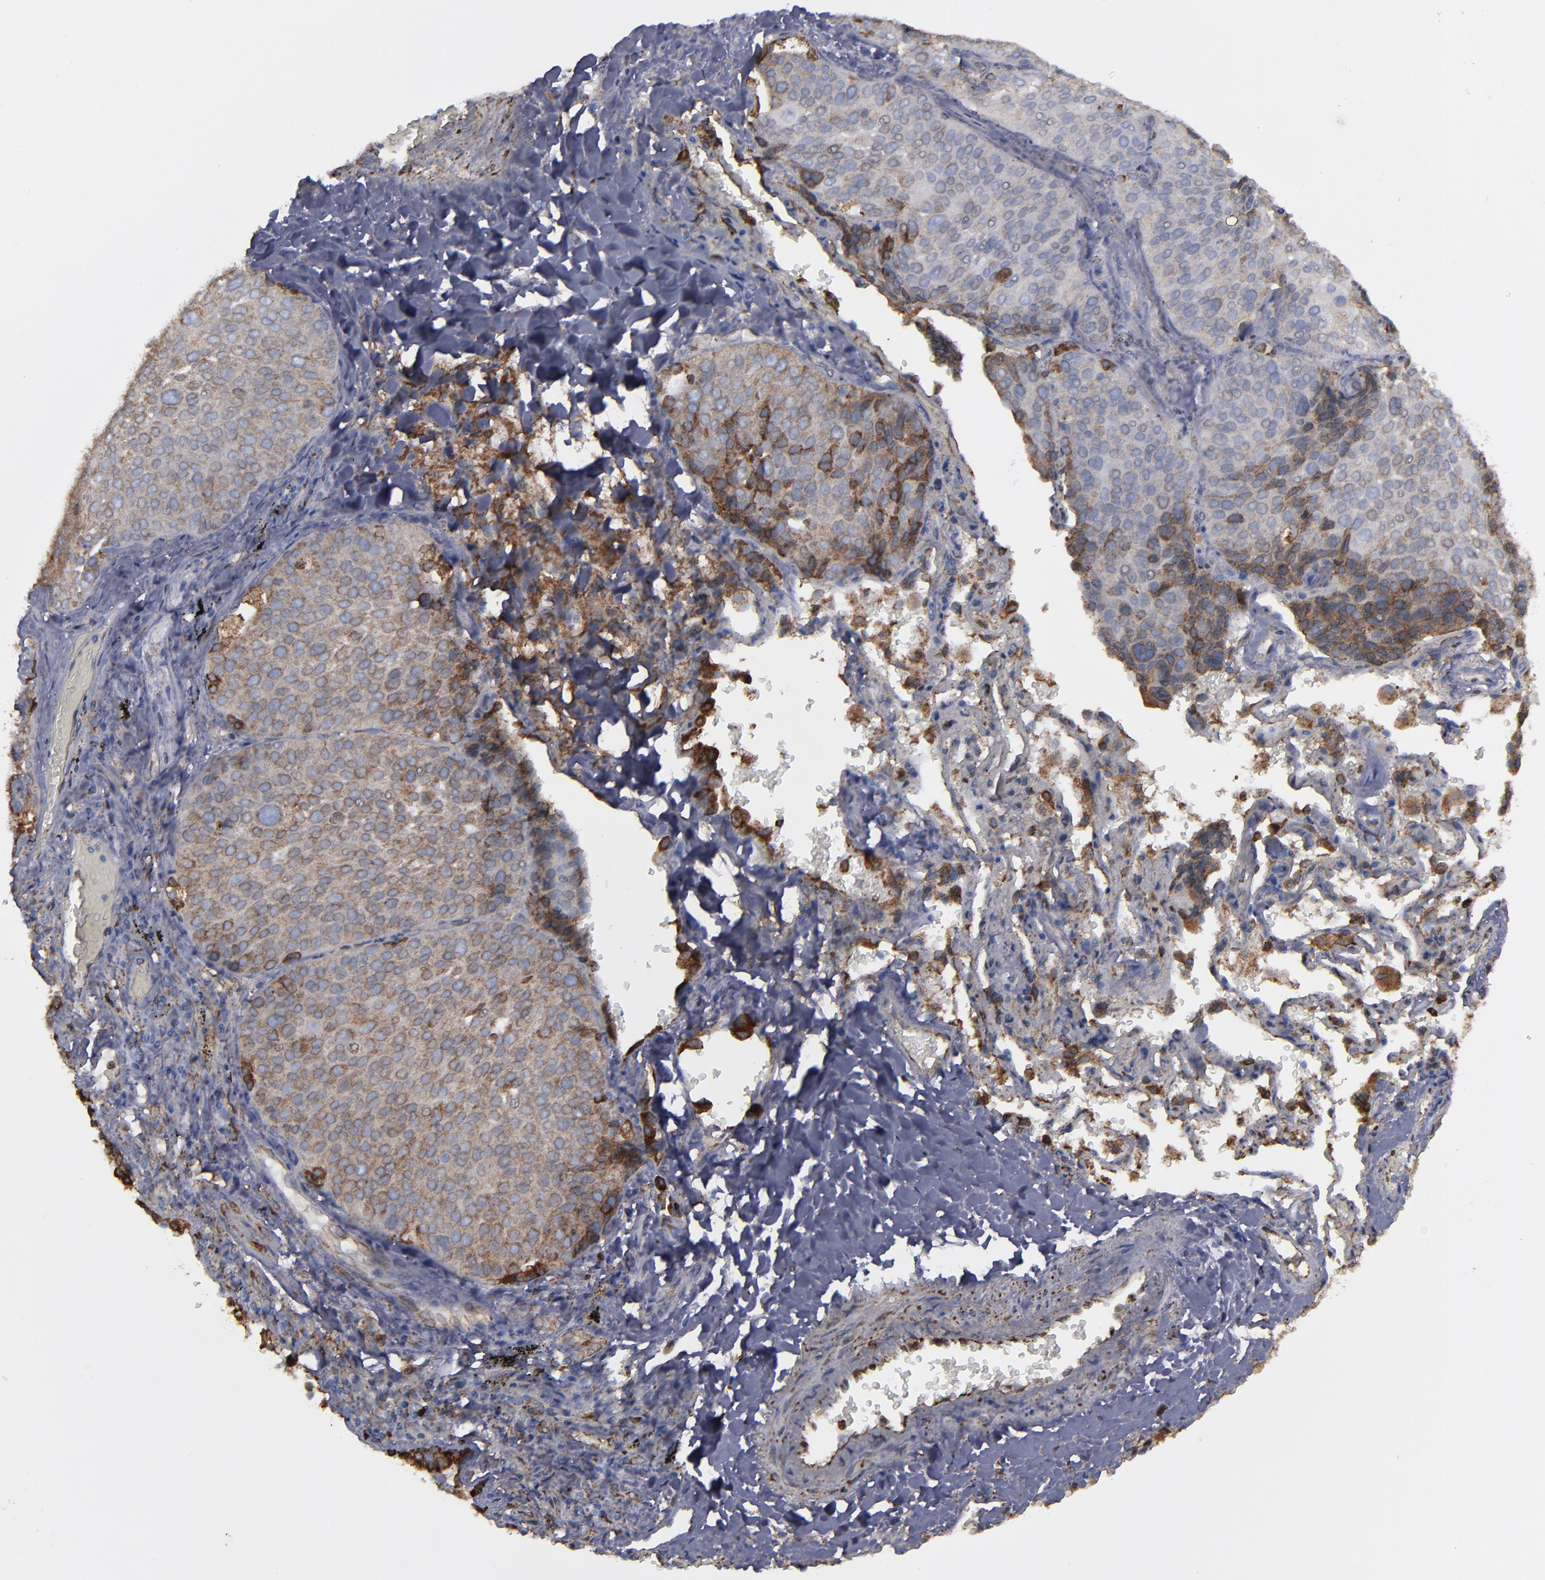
{"staining": {"intensity": "weak", "quantity": "25%-75%", "location": "cytoplasmic/membranous"}, "tissue": "lung cancer", "cell_type": "Tumor cells", "image_type": "cancer", "snomed": [{"axis": "morphology", "description": "Squamous cell carcinoma, NOS"}, {"axis": "topography", "description": "Lung"}], "caption": "IHC staining of lung squamous cell carcinoma, which displays low levels of weak cytoplasmic/membranous staining in about 25%-75% of tumor cells indicating weak cytoplasmic/membranous protein positivity. The staining was performed using DAB (3,3'-diaminobenzidine) (brown) for protein detection and nuclei were counterstained in hematoxylin (blue).", "gene": "ERLIN2", "patient": {"sex": "male", "age": 54}}